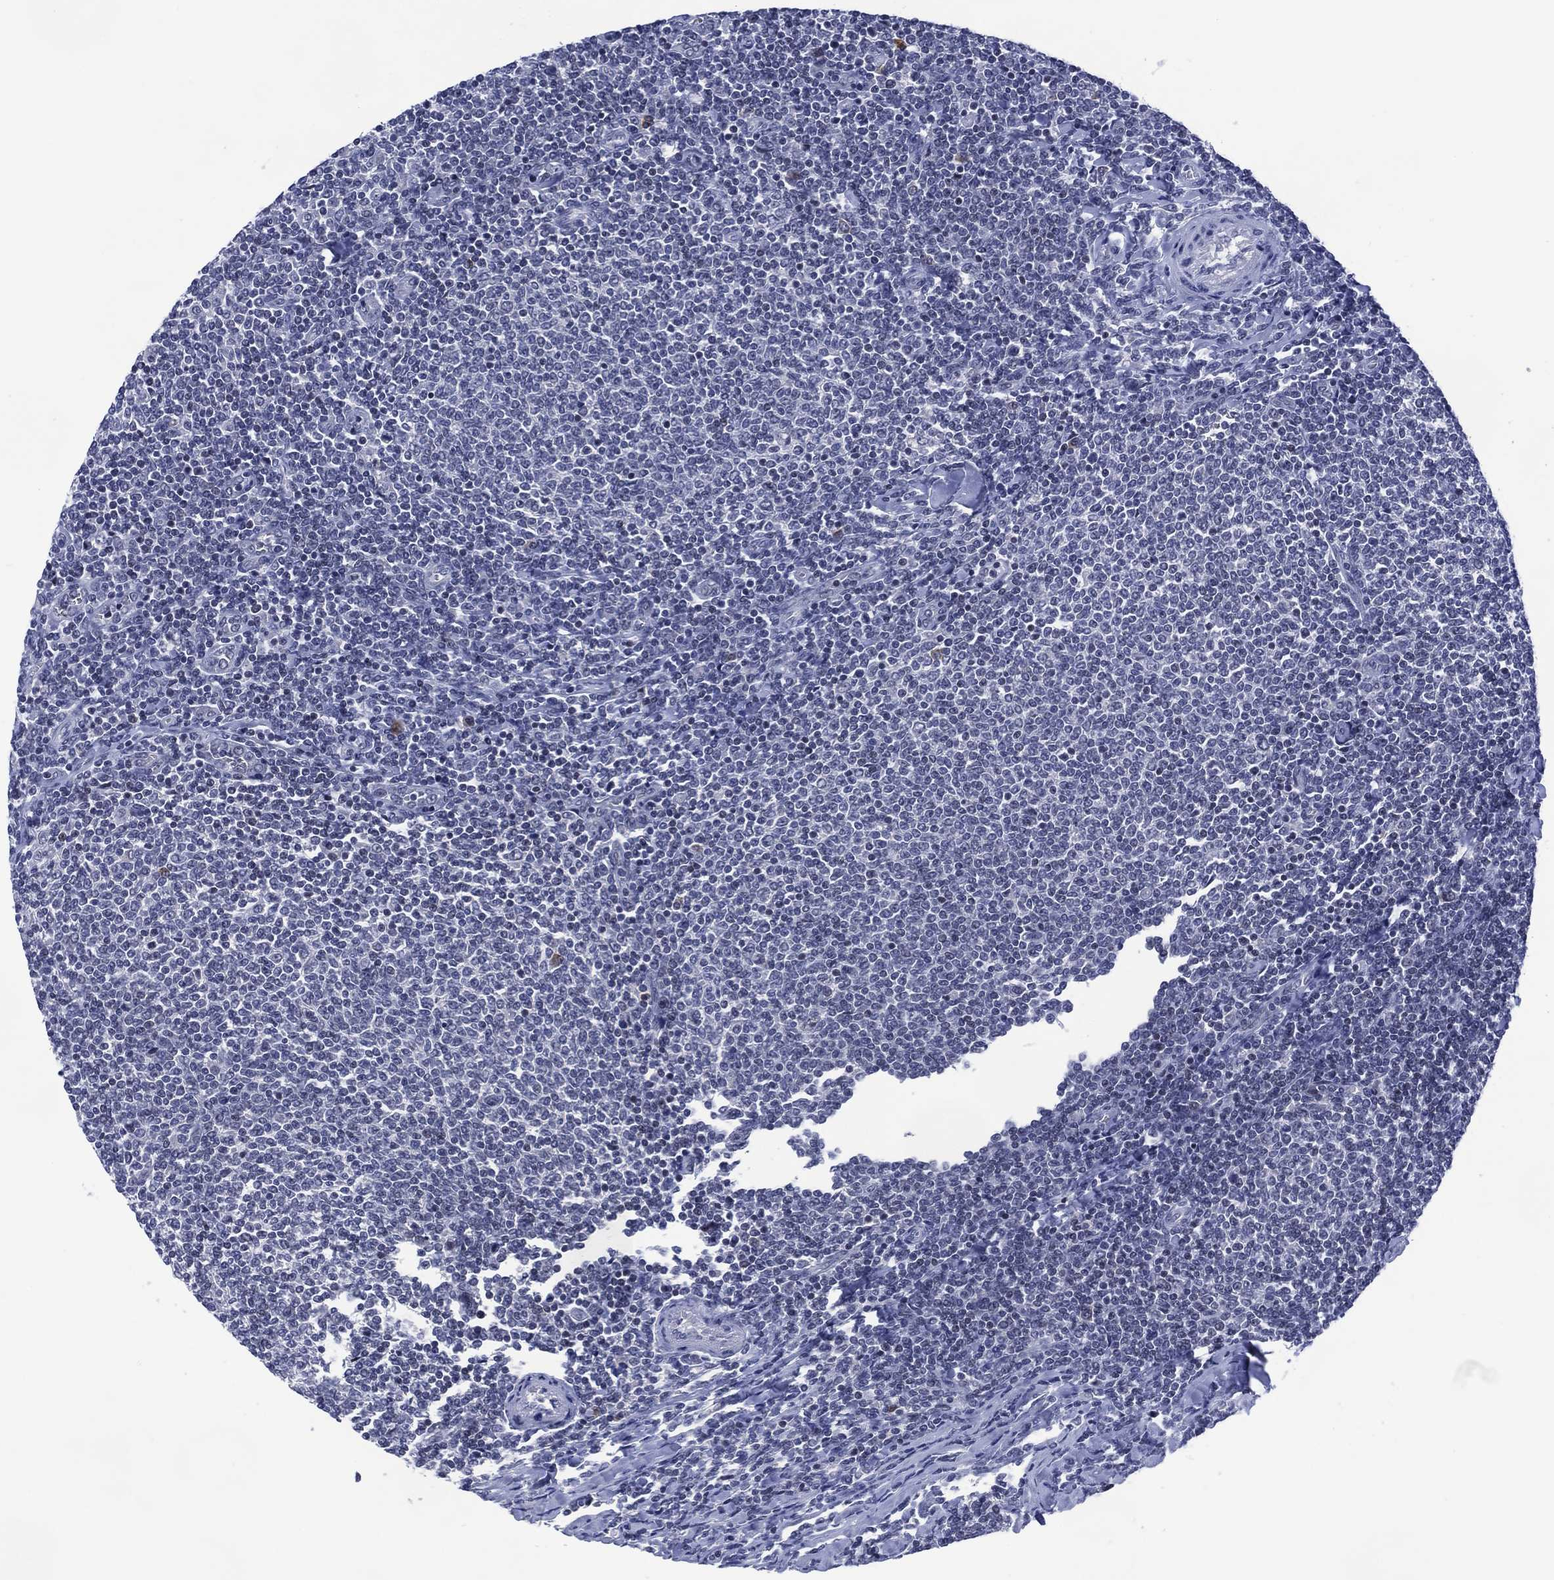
{"staining": {"intensity": "negative", "quantity": "none", "location": "none"}, "tissue": "lymphoma", "cell_type": "Tumor cells", "image_type": "cancer", "snomed": [{"axis": "morphology", "description": "Malignant lymphoma, non-Hodgkin's type, Low grade"}, {"axis": "topography", "description": "Lymph node"}], "caption": "Immunohistochemistry micrograph of neoplastic tissue: human lymphoma stained with DAB (3,3'-diaminobenzidine) demonstrates no significant protein staining in tumor cells.", "gene": "USP26", "patient": {"sex": "male", "age": 52}}